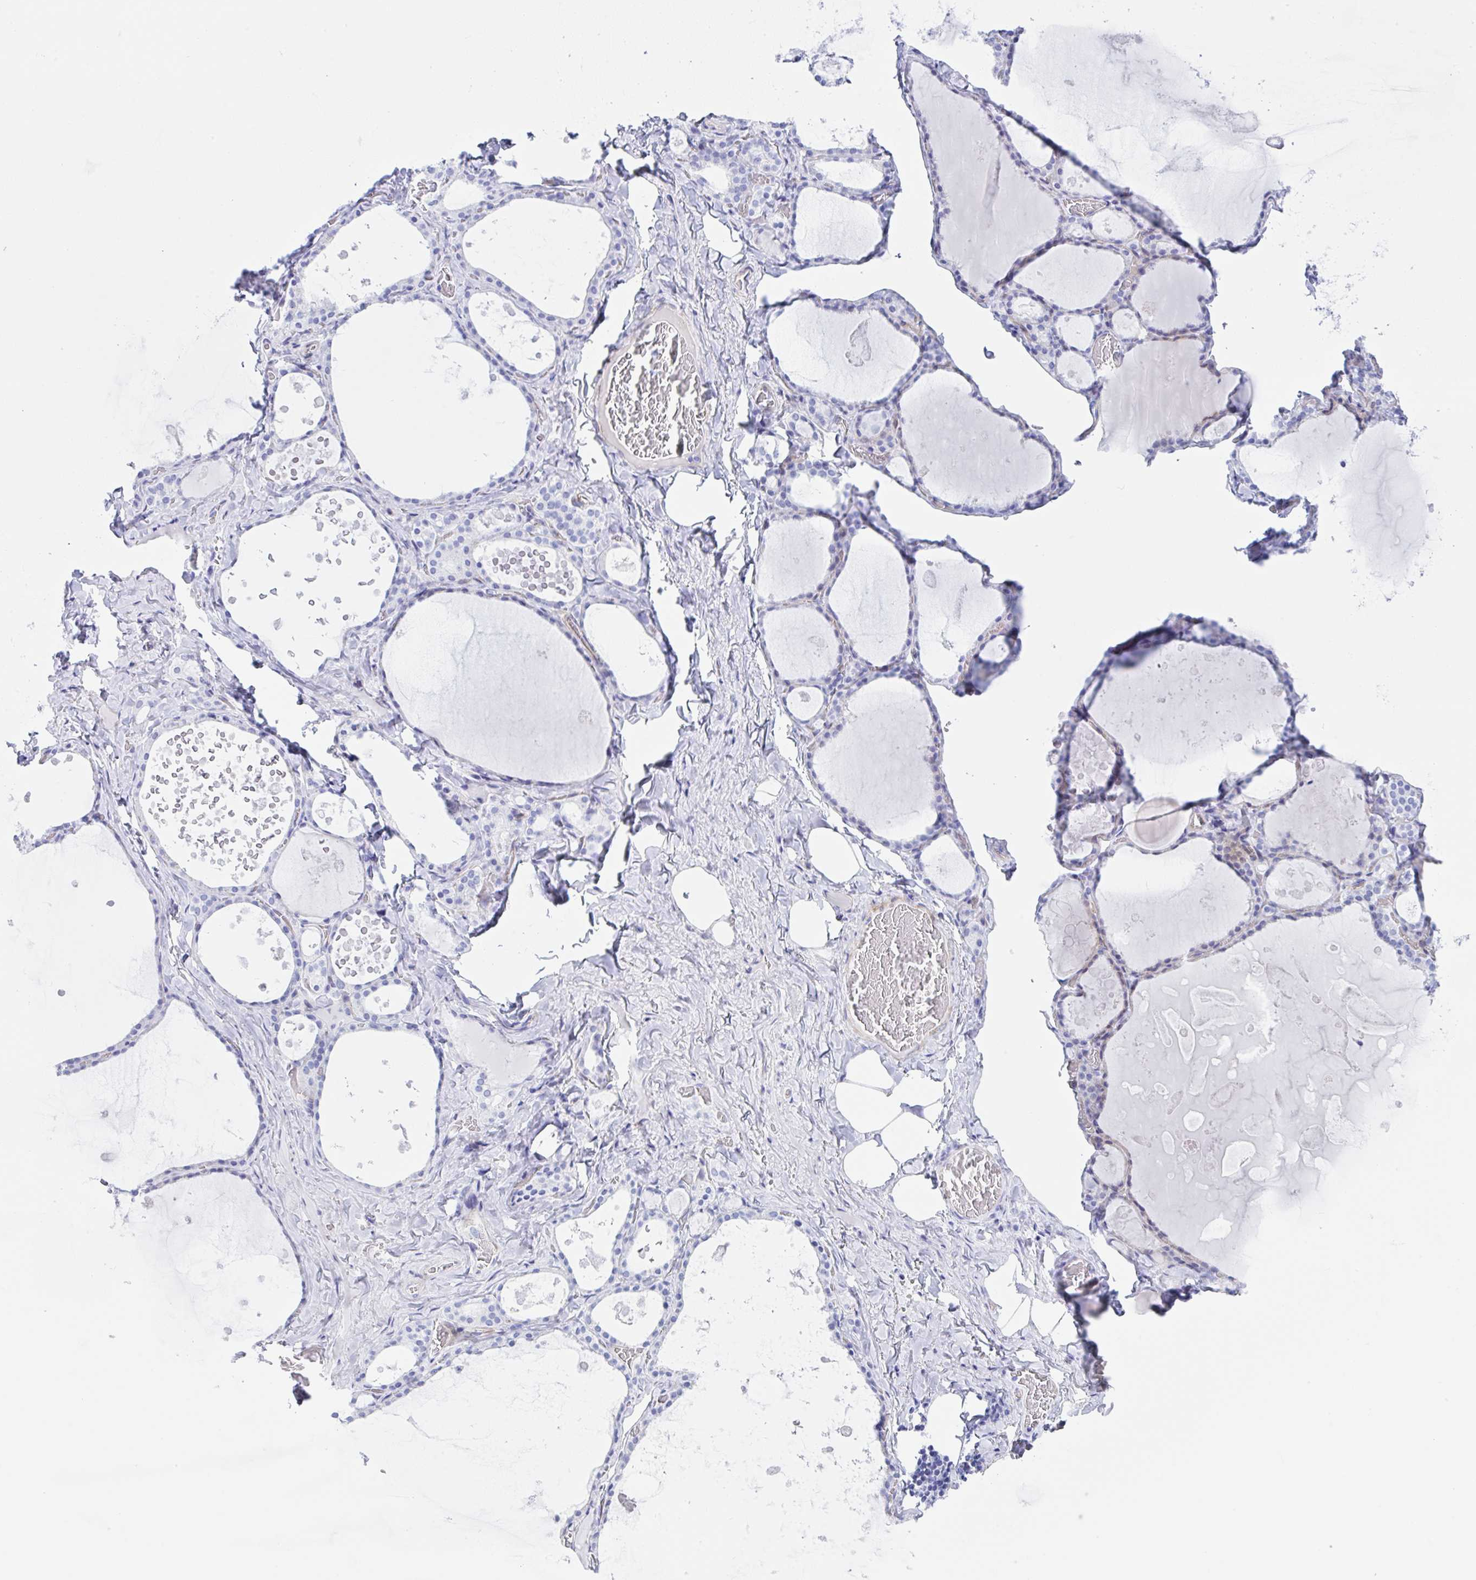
{"staining": {"intensity": "negative", "quantity": "none", "location": "none"}, "tissue": "thyroid gland", "cell_type": "Glandular cells", "image_type": "normal", "snomed": [{"axis": "morphology", "description": "Normal tissue, NOS"}, {"axis": "topography", "description": "Thyroid gland"}], "caption": "Thyroid gland stained for a protein using immunohistochemistry demonstrates no staining glandular cells.", "gene": "ZNF713", "patient": {"sex": "male", "age": 56}}